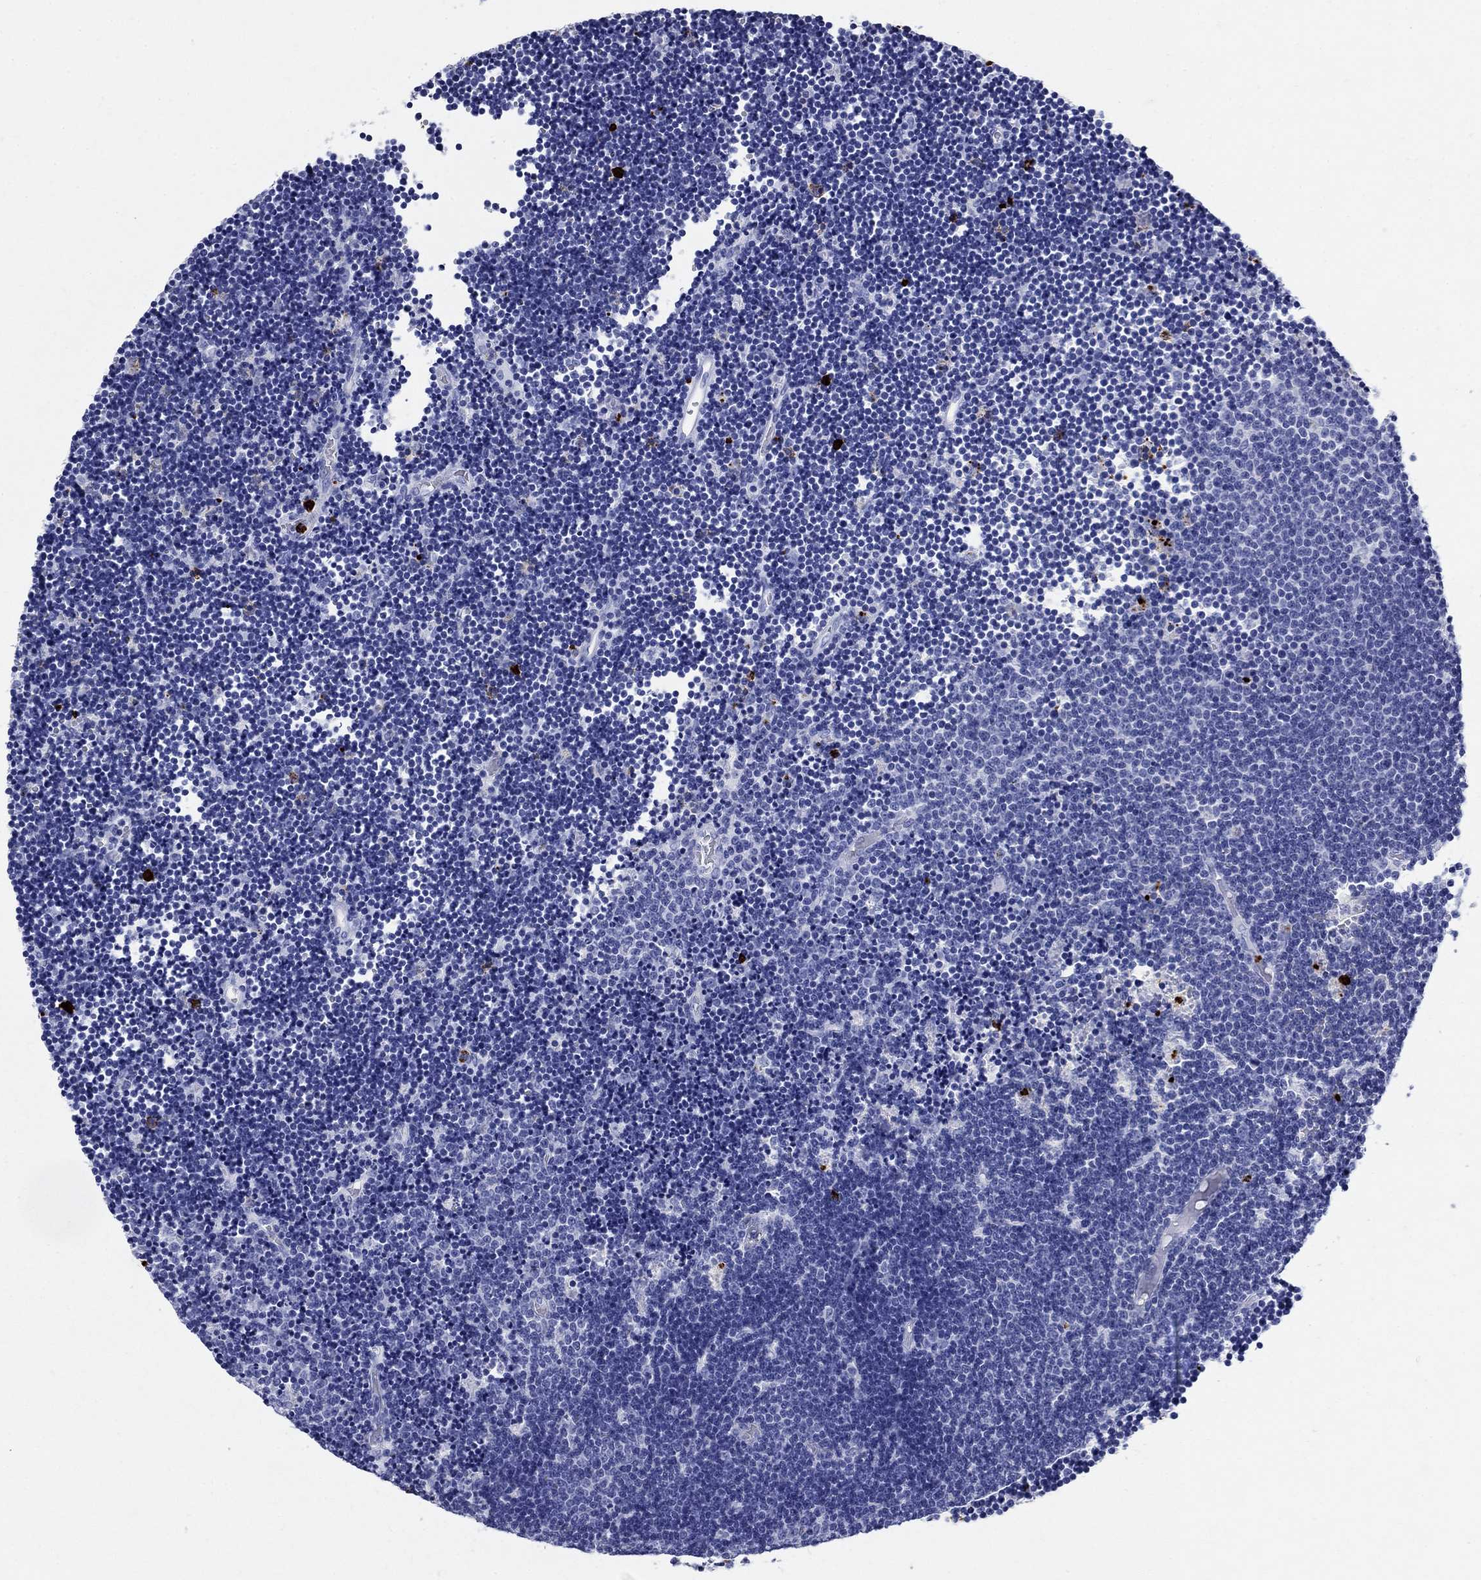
{"staining": {"intensity": "negative", "quantity": "none", "location": "none"}, "tissue": "lymphoma", "cell_type": "Tumor cells", "image_type": "cancer", "snomed": [{"axis": "morphology", "description": "Malignant lymphoma, non-Hodgkin's type, Low grade"}, {"axis": "topography", "description": "Brain"}], "caption": "Tumor cells show no significant staining in lymphoma.", "gene": "AZU1", "patient": {"sex": "female", "age": 66}}